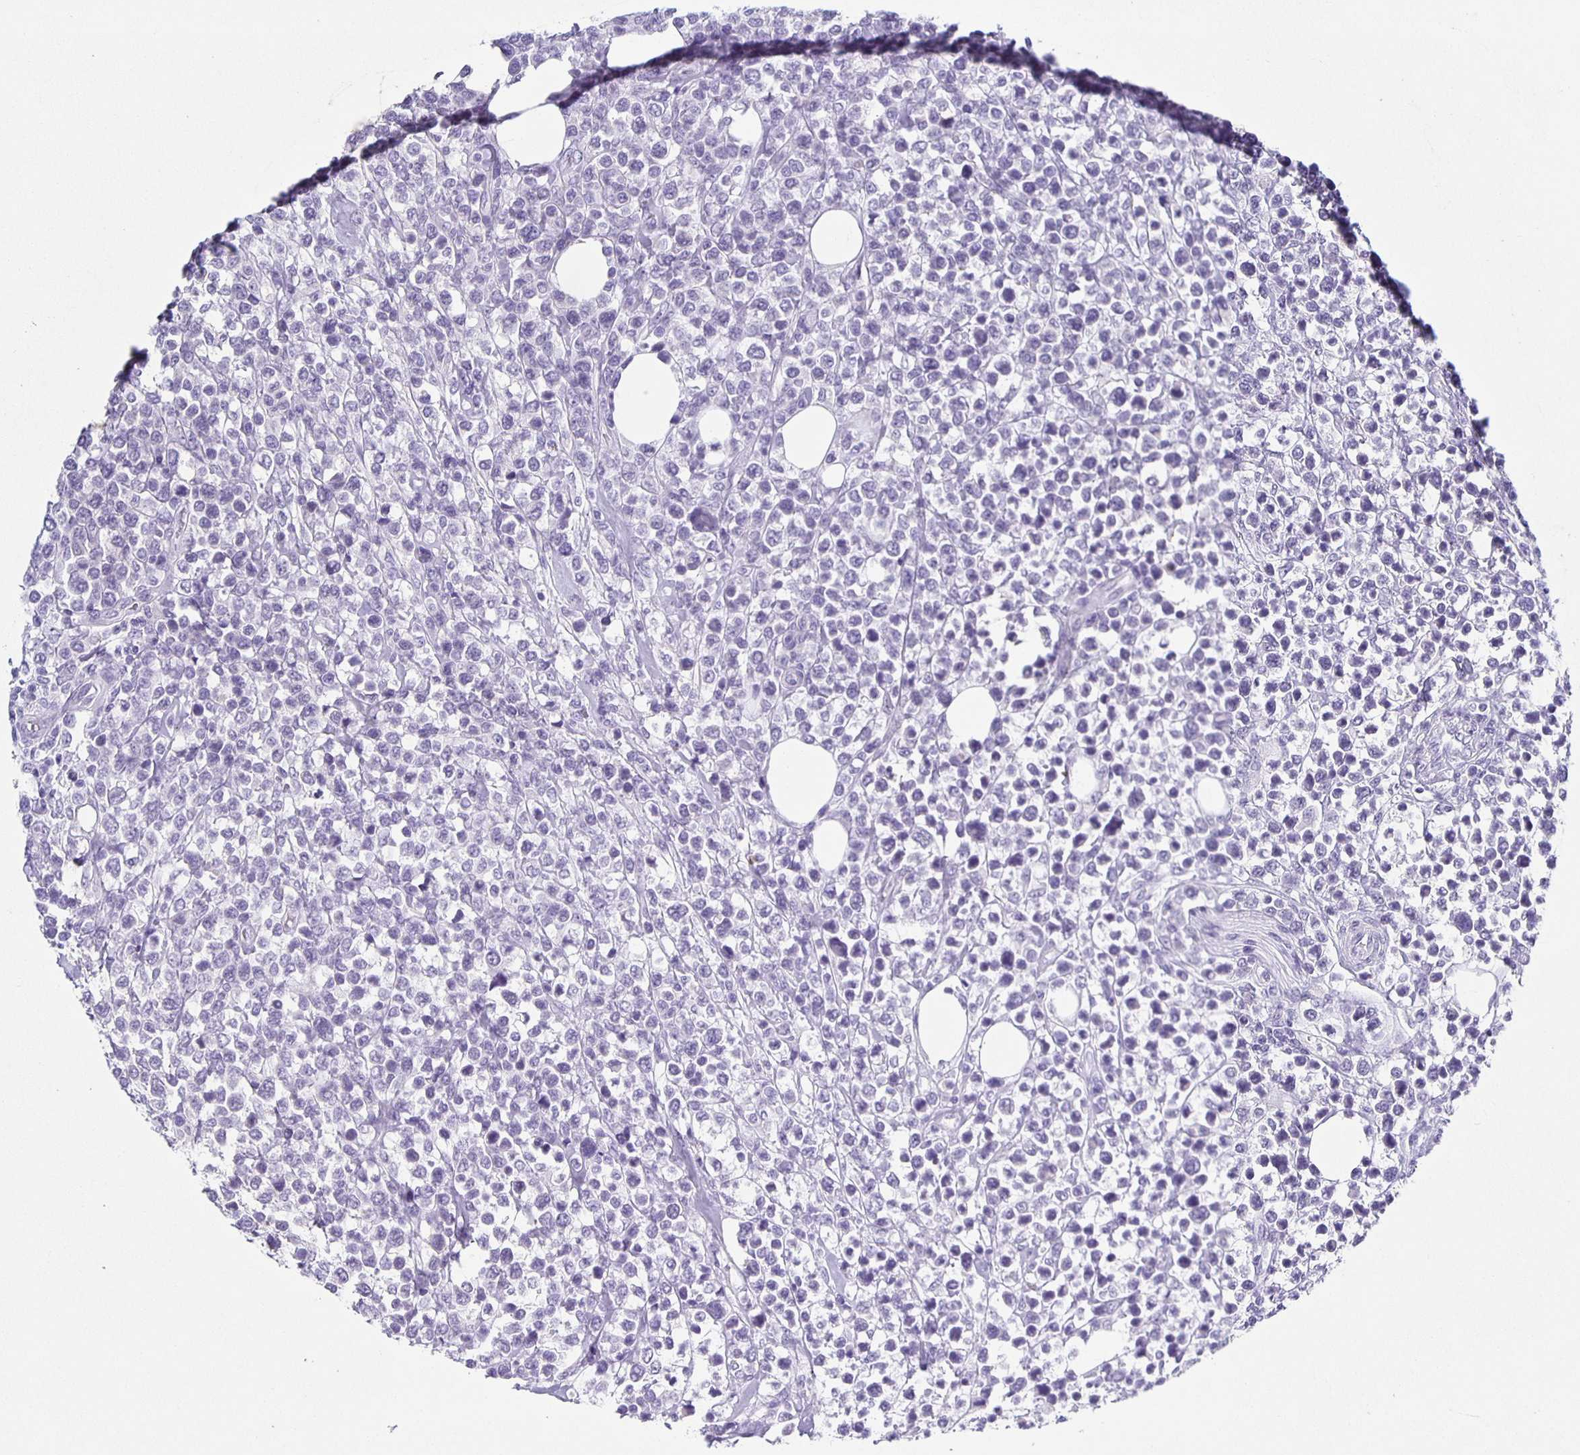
{"staining": {"intensity": "negative", "quantity": "none", "location": "none"}, "tissue": "lymphoma", "cell_type": "Tumor cells", "image_type": "cancer", "snomed": [{"axis": "morphology", "description": "Malignant lymphoma, non-Hodgkin's type, High grade"}, {"axis": "topography", "description": "Soft tissue"}], "caption": "Immunohistochemistry photomicrograph of high-grade malignant lymphoma, non-Hodgkin's type stained for a protein (brown), which displays no positivity in tumor cells.", "gene": "CARNS1", "patient": {"sex": "female", "age": 56}}